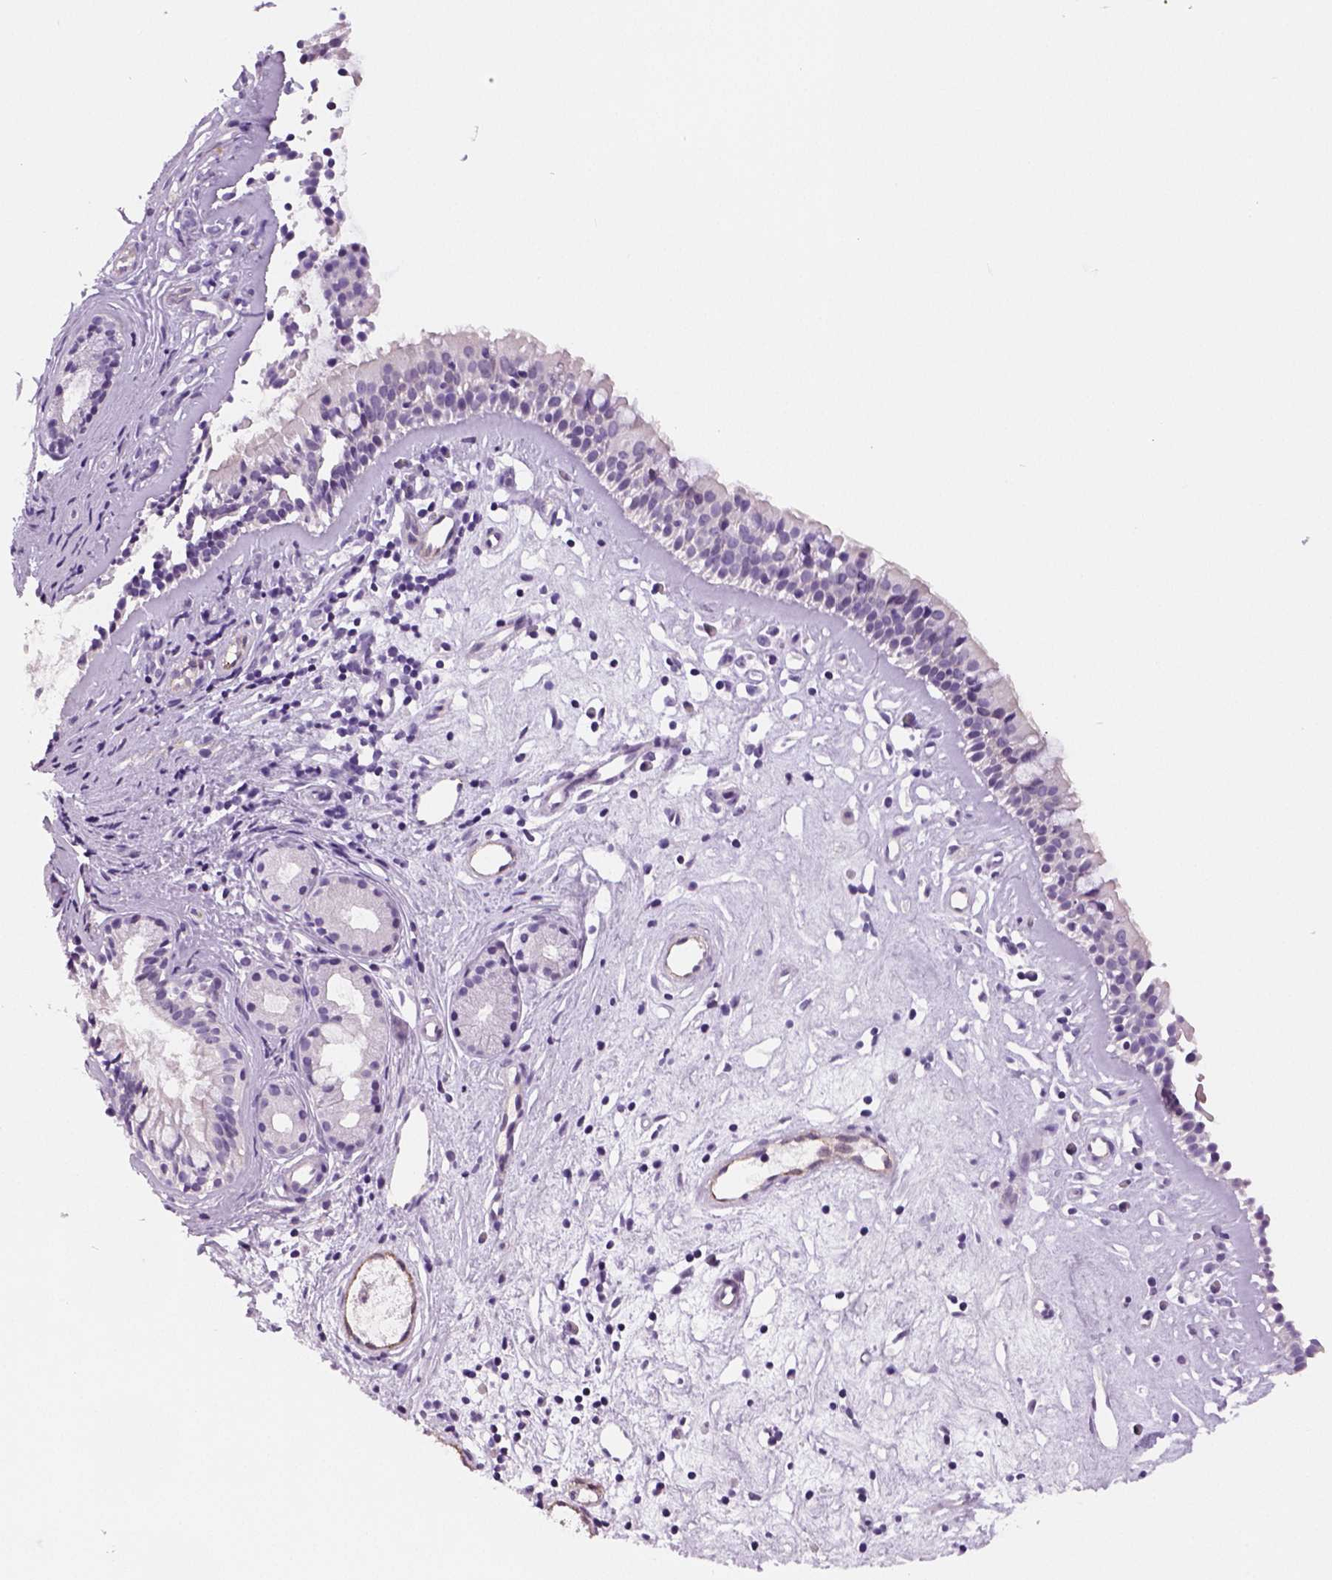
{"staining": {"intensity": "negative", "quantity": "none", "location": "none"}, "tissue": "nasopharynx", "cell_type": "Respiratory epithelial cells", "image_type": "normal", "snomed": [{"axis": "morphology", "description": "Normal tissue, NOS"}, {"axis": "topography", "description": "Nasopharynx"}], "caption": "A histopathology image of nasopharynx stained for a protein demonstrates no brown staining in respiratory epithelial cells. (Brightfield microscopy of DAB (3,3'-diaminobenzidine) immunohistochemistry at high magnification).", "gene": "ENSG00000250349", "patient": {"sex": "female", "age": 52}}